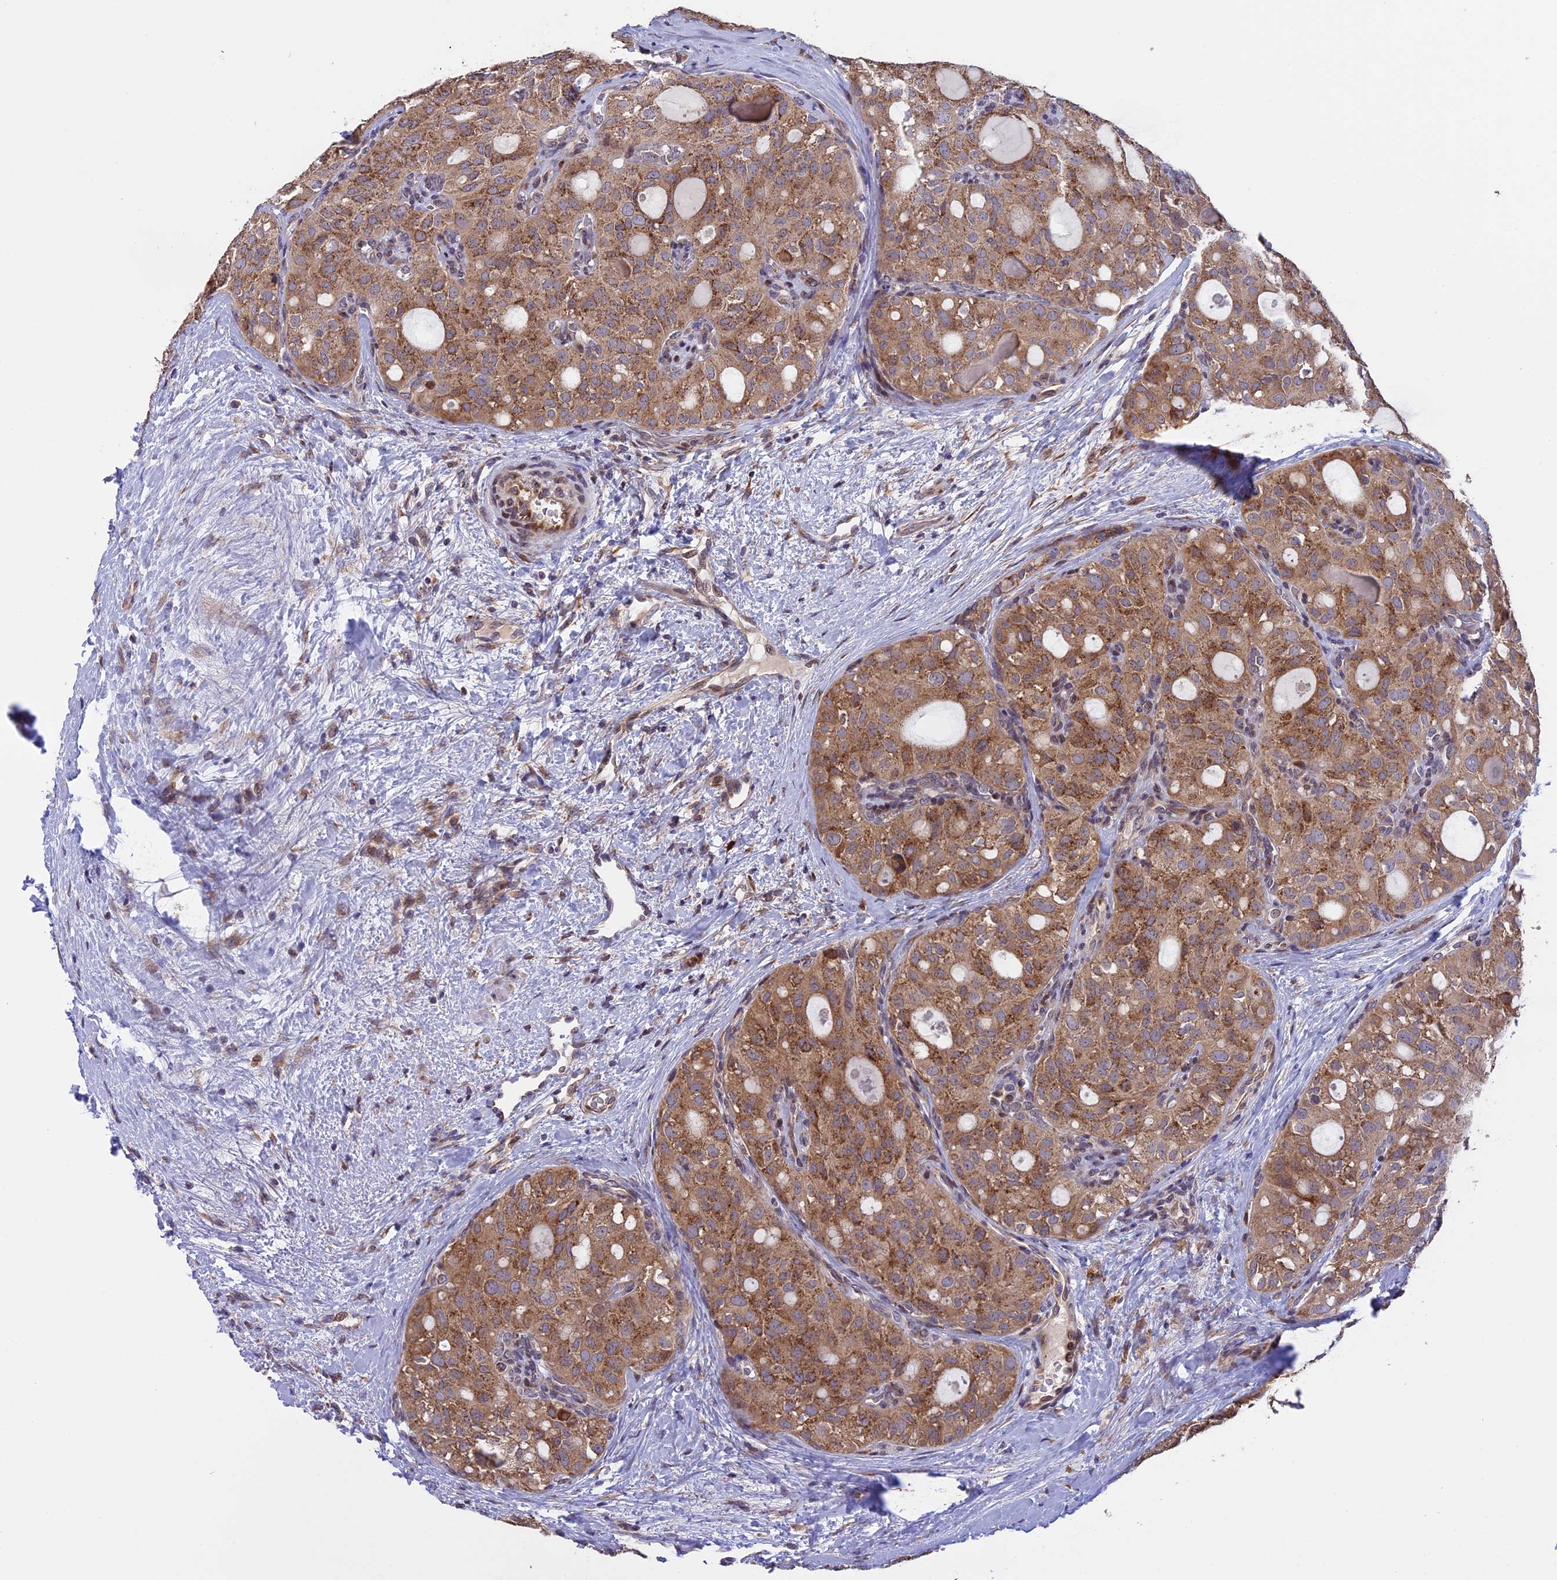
{"staining": {"intensity": "moderate", "quantity": ">75%", "location": "cytoplasmic/membranous"}, "tissue": "thyroid cancer", "cell_type": "Tumor cells", "image_type": "cancer", "snomed": [{"axis": "morphology", "description": "Follicular adenoma carcinoma, NOS"}, {"axis": "topography", "description": "Thyroid gland"}], "caption": "Thyroid cancer (follicular adenoma carcinoma) stained for a protein reveals moderate cytoplasmic/membranous positivity in tumor cells.", "gene": "DMRTA2", "patient": {"sex": "male", "age": 75}}